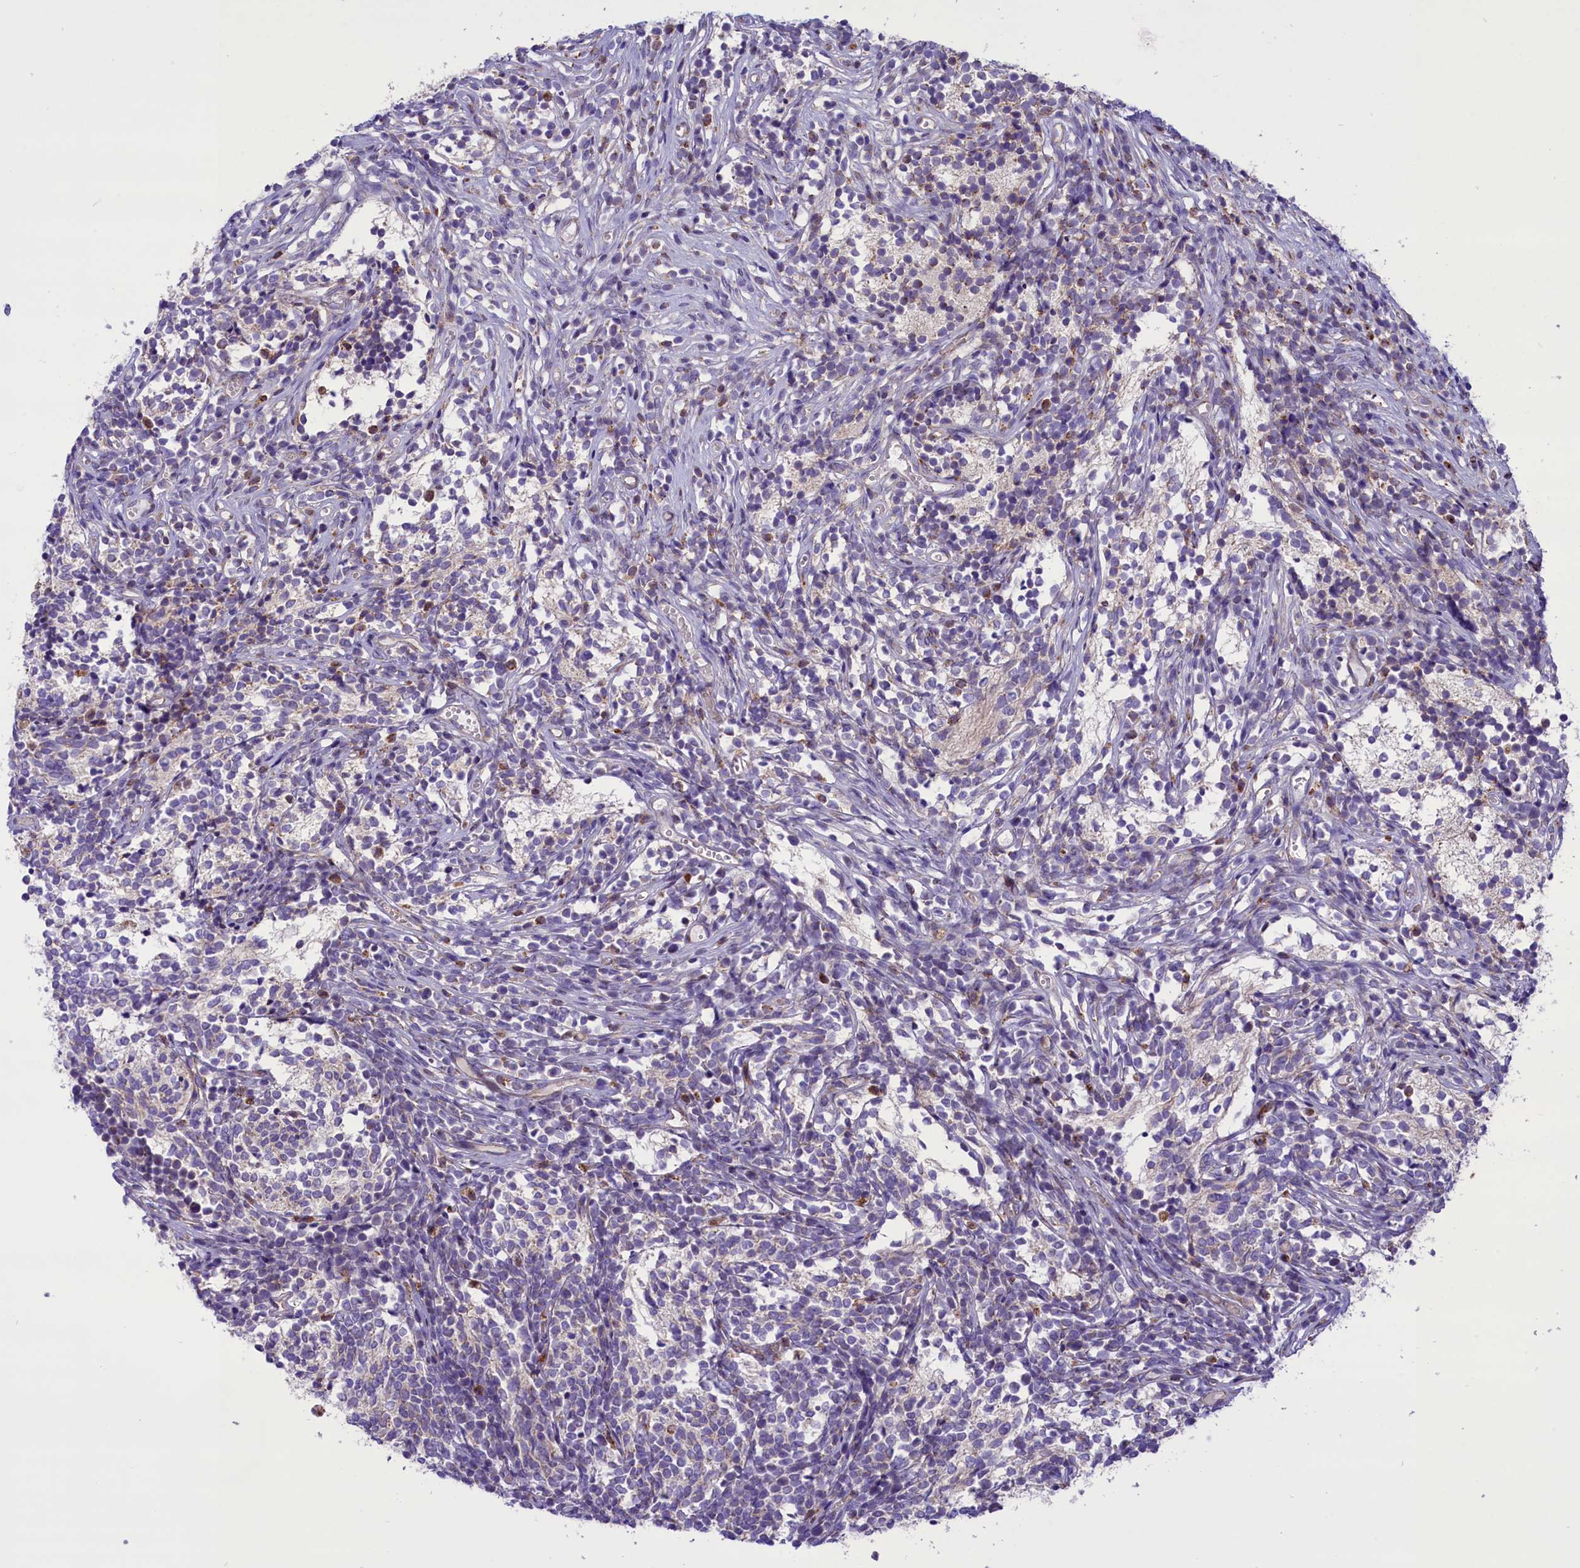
{"staining": {"intensity": "negative", "quantity": "none", "location": "none"}, "tissue": "glioma", "cell_type": "Tumor cells", "image_type": "cancer", "snomed": [{"axis": "morphology", "description": "Glioma, malignant, Low grade"}, {"axis": "topography", "description": "Brain"}], "caption": "IHC micrograph of neoplastic tissue: glioma stained with DAB (3,3'-diaminobenzidine) shows no significant protein staining in tumor cells. Brightfield microscopy of IHC stained with DAB (brown) and hematoxylin (blue), captured at high magnification.", "gene": "PTPRU", "patient": {"sex": "female", "age": 1}}